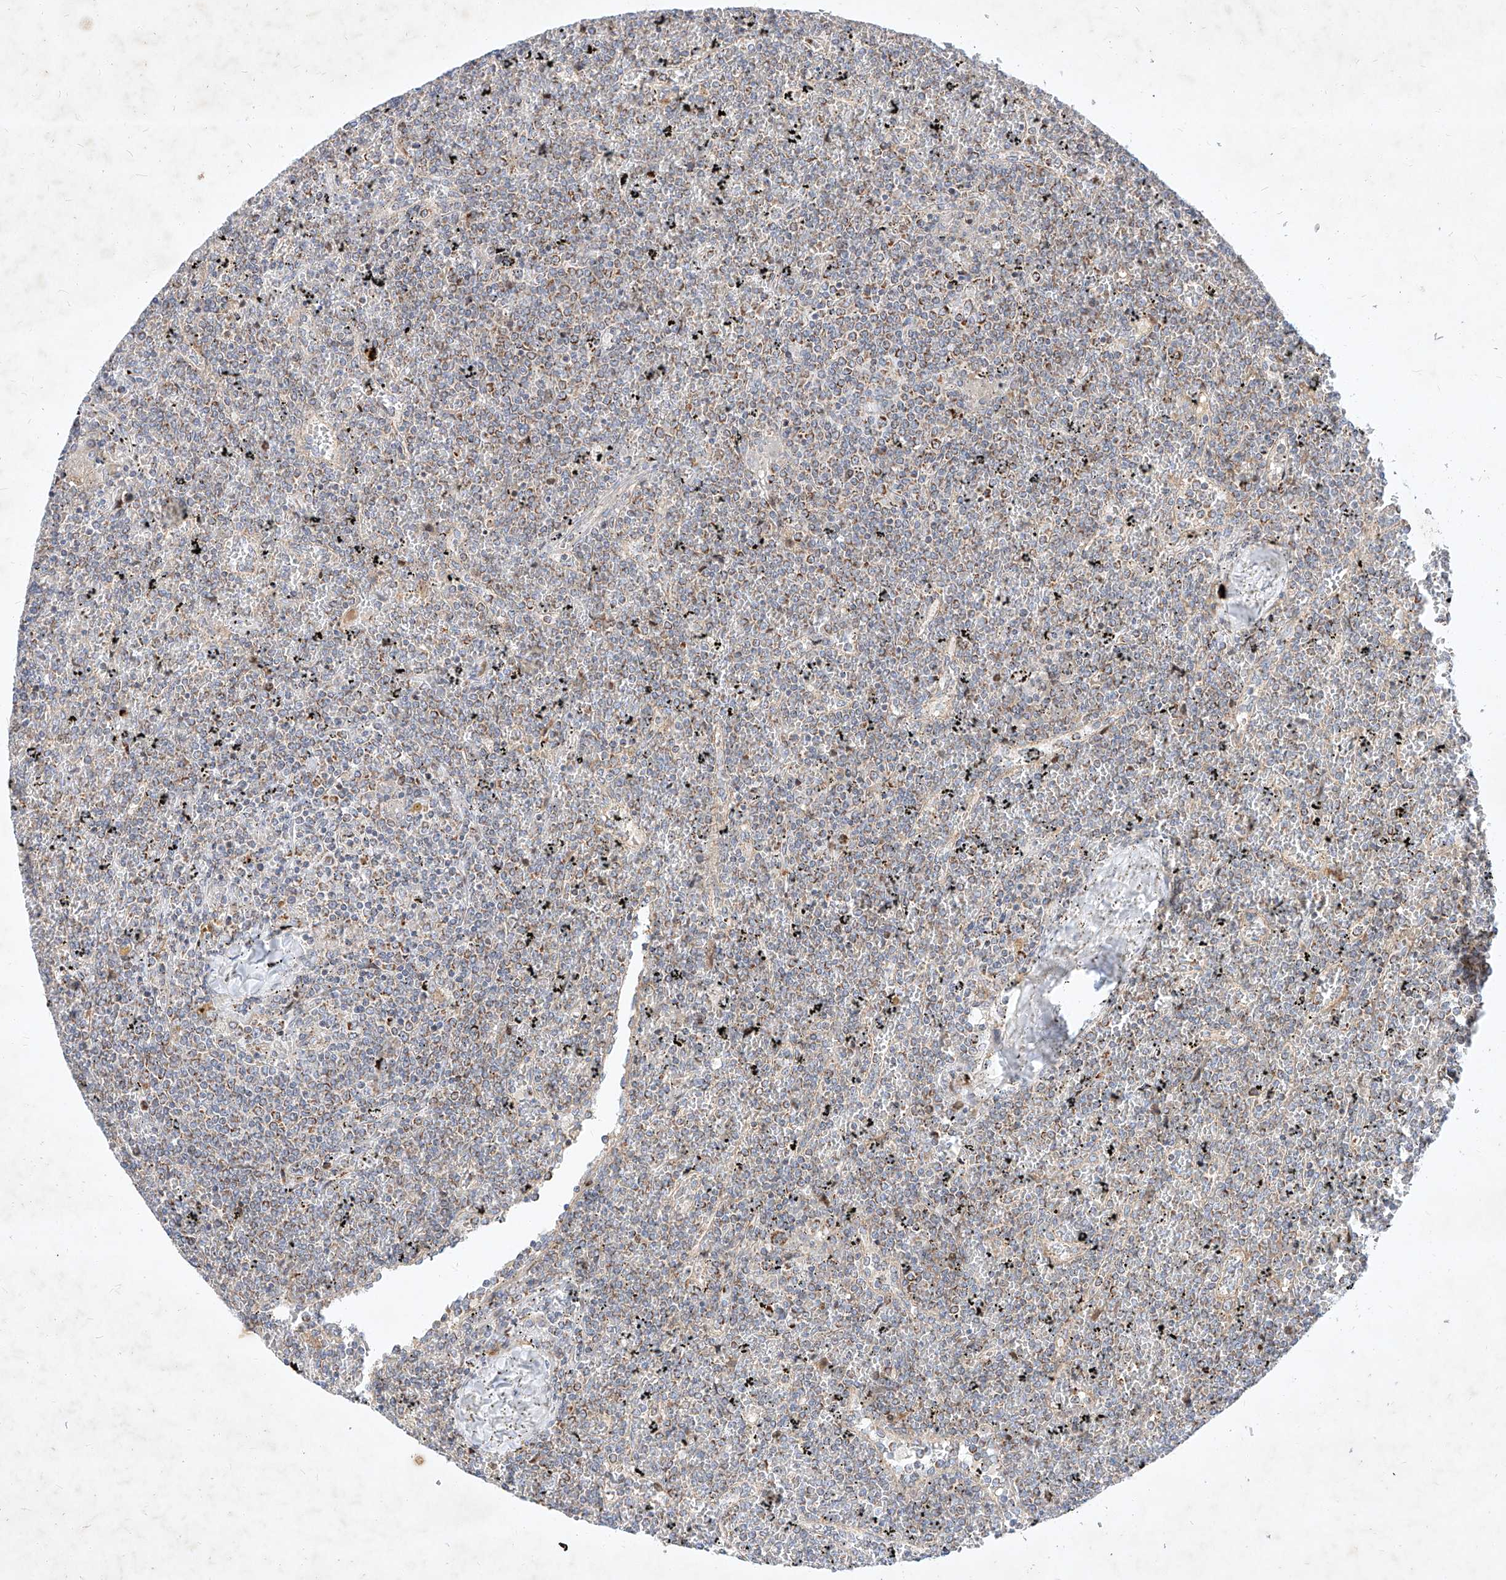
{"staining": {"intensity": "weak", "quantity": "25%-75%", "location": "cytoplasmic/membranous"}, "tissue": "lymphoma", "cell_type": "Tumor cells", "image_type": "cancer", "snomed": [{"axis": "morphology", "description": "Malignant lymphoma, non-Hodgkin's type, Low grade"}, {"axis": "topography", "description": "Spleen"}], "caption": "Low-grade malignant lymphoma, non-Hodgkin's type tissue displays weak cytoplasmic/membranous expression in about 25%-75% of tumor cells", "gene": "OSGEPL1", "patient": {"sex": "female", "age": 19}}